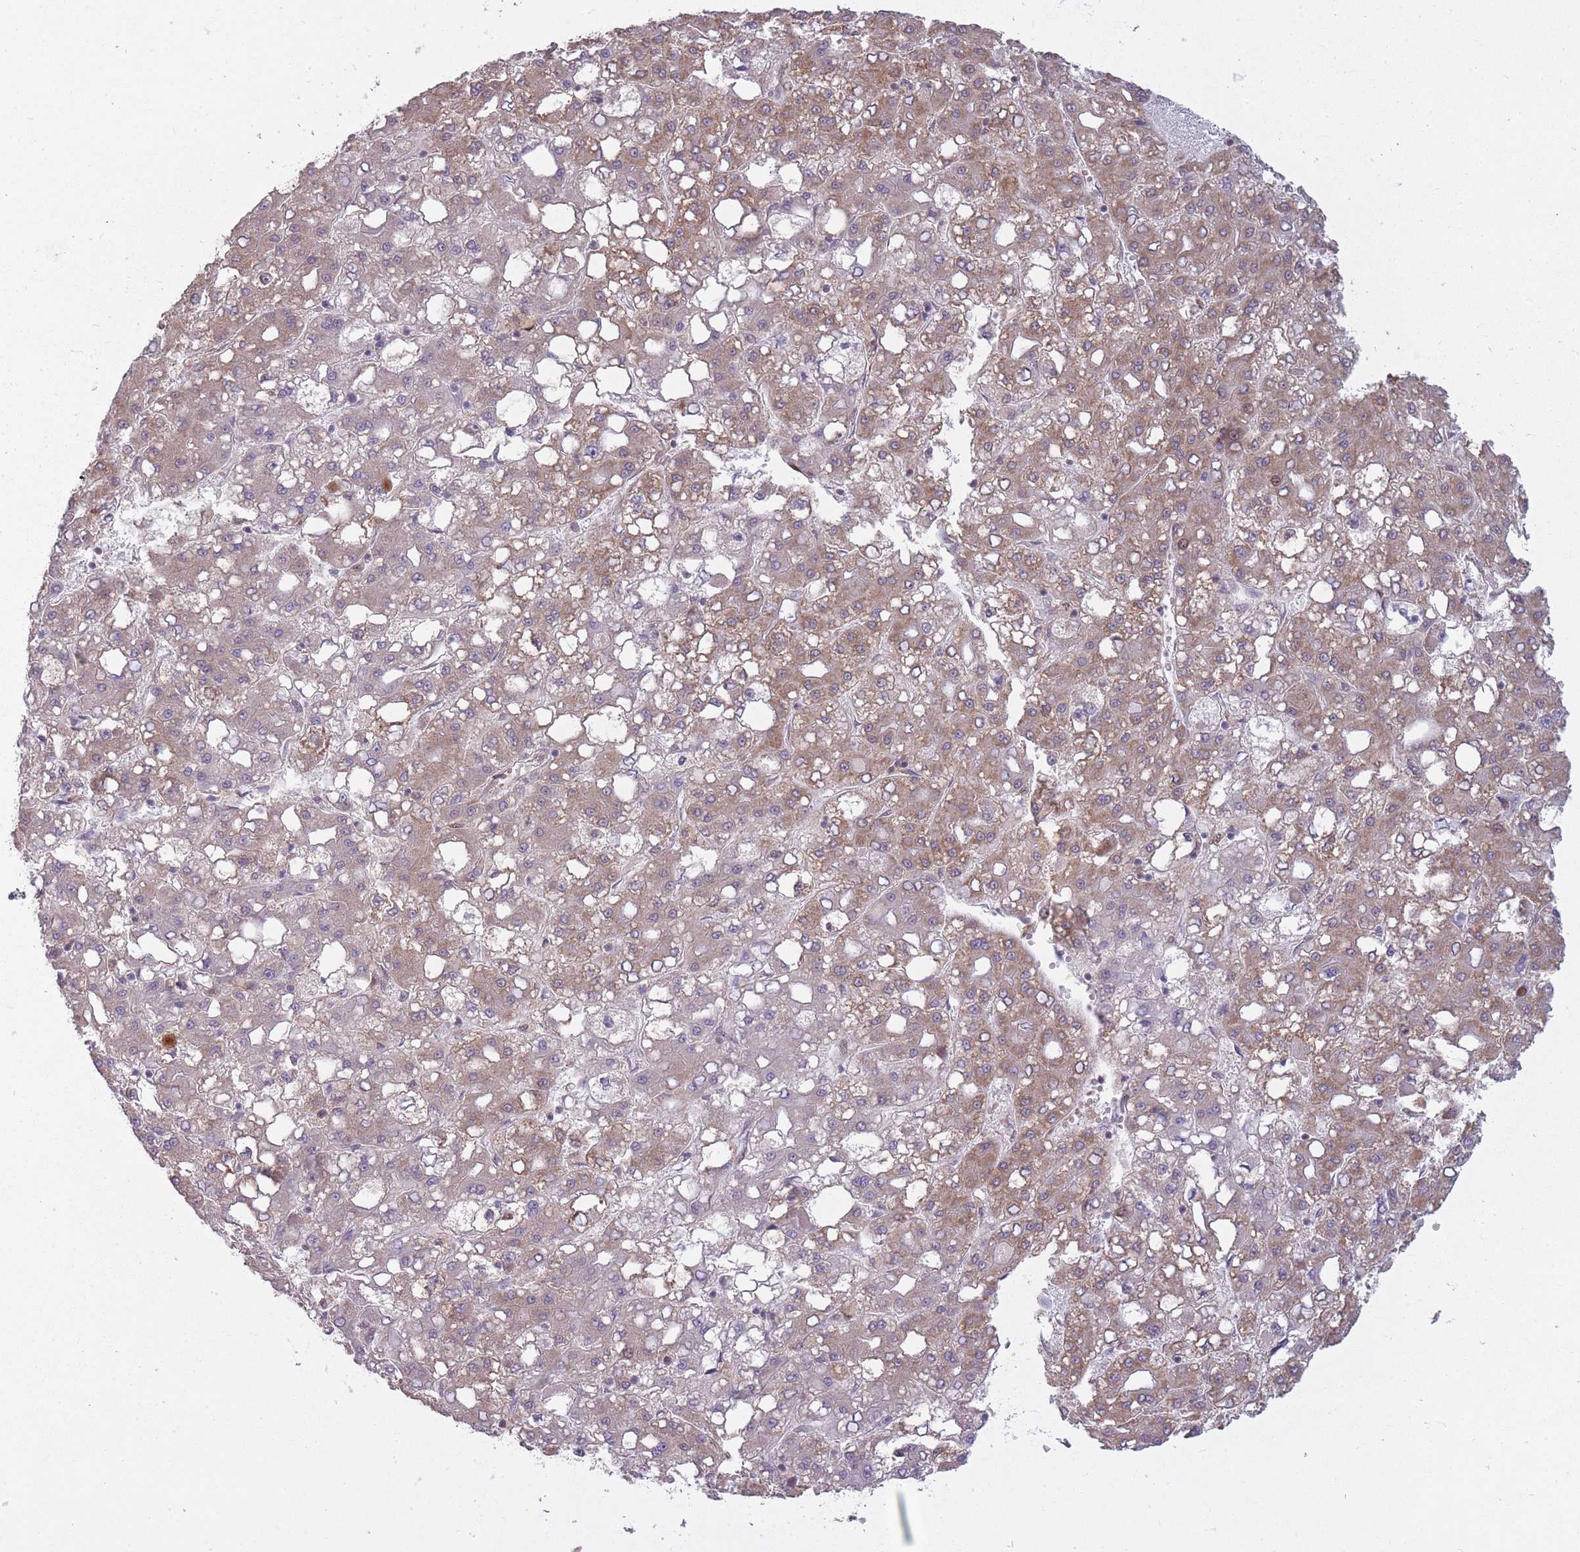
{"staining": {"intensity": "weak", "quantity": ">75%", "location": "cytoplasmic/membranous"}, "tissue": "liver cancer", "cell_type": "Tumor cells", "image_type": "cancer", "snomed": [{"axis": "morphology", "description": "Carcinoma, Hepatocellular, NOS"}, {"axis": "topography", "description": "Liver"}], "caption": "Immunohistochemical staining of human liver hepatocellular carcinoma displays low levels of weak cytoplasmic/membranous staining in approximately >75% of tumor cells.", "gene": "LGALS9", "patient": {"sex": "male", "age": 65}}